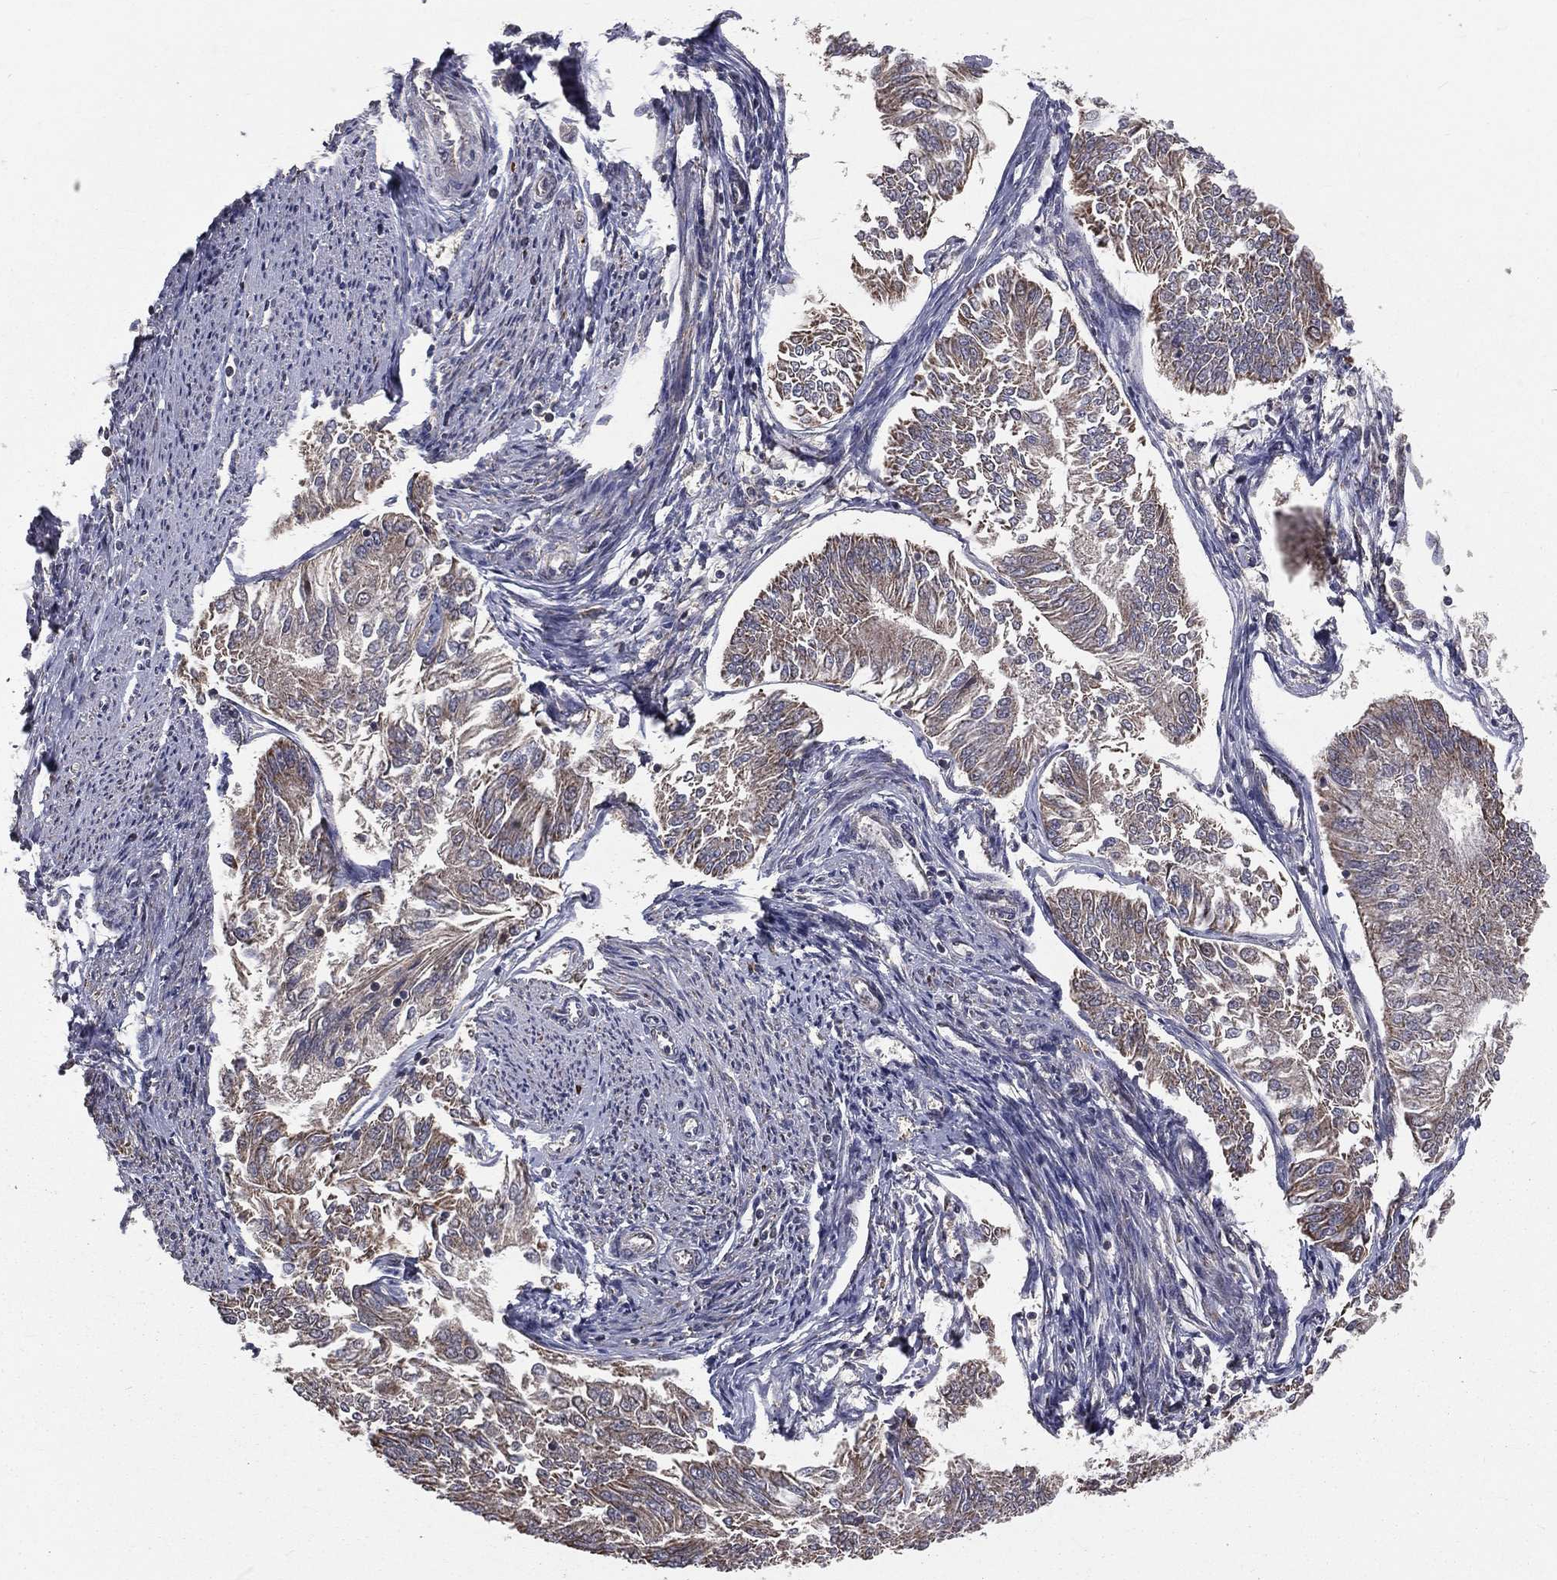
{"staining": {"intensity": "weak", "quantity": "<25%", "location": "cytoplasmic/membranous"}, "tissue": "endometrial cancer", "cell_type": "Tumor cells", "image_type": "cancer", "snomed": [{"axis": "morphology", "description": "Adenocarcinoma, NOS"}, {"axis": "topography", "description": "Endometrium"}], "caption": "This image is of adenocarcinoma (endometrial) stained with immunohistochemistry to label a protein in brown with the nuclei are counter-stained blue. There is no positivity in tumor cells.", "gene": "MRPL46", "patient": {"sex": "female", "age": 58}}